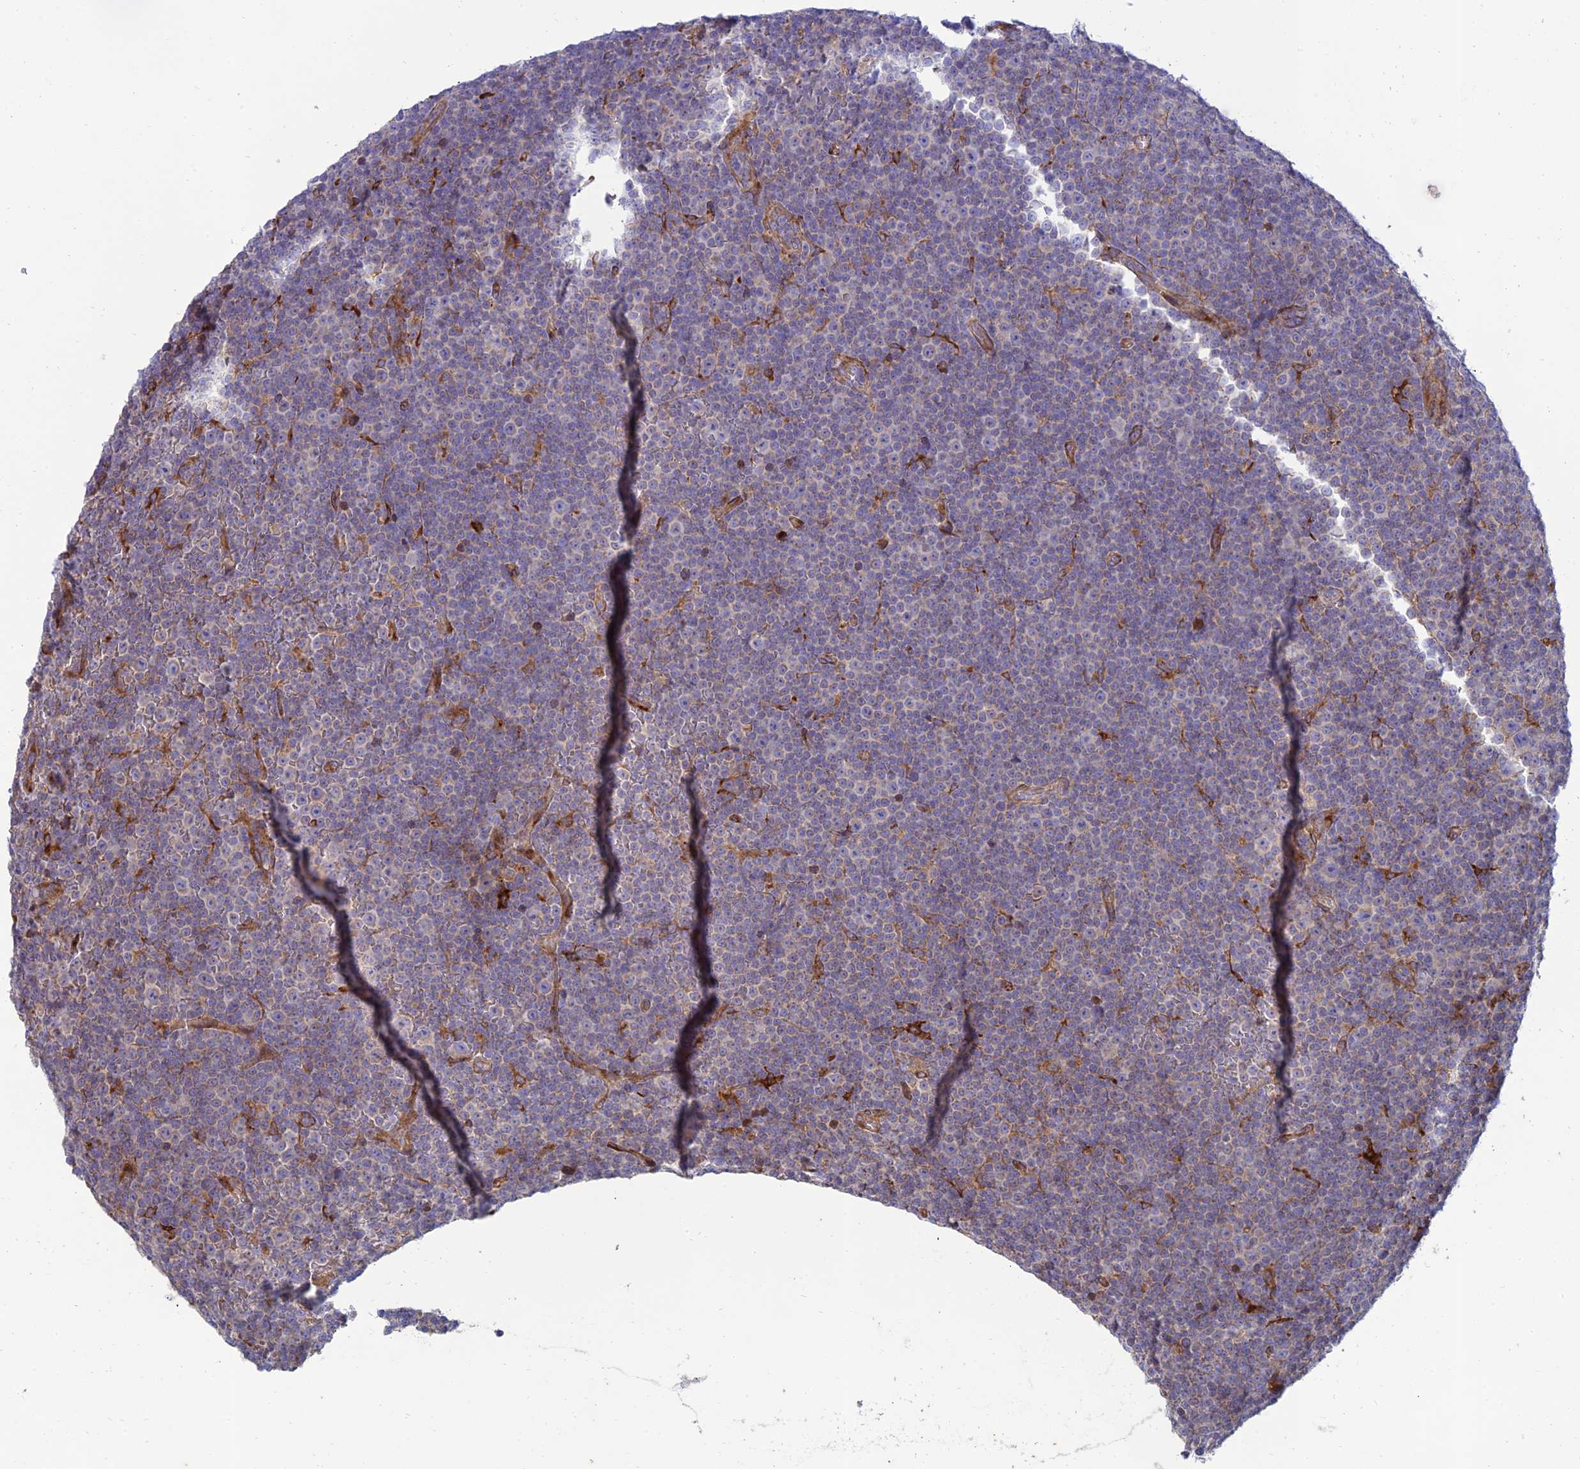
{"staining": {"intensity": "negative", "quantity": "none", "location": "none"}, "tissue": "lymphoma", "cell_type": "Tumor cells", "image_type": "cancer", "snomed": [{"axis": "morphology", "description": "Malignant lymphoma, non-Hodgkin's type, Low grade"}, {"axis": "topography", "description": "Lymph node"}], "caption": "High power microscopy histopathology image of an immunohistochemistry image of low-grade malignant lymphoma, non-Hodgkin's type, revealing no significant staining in tumor cells.", "gene": "RCN3", "patient": {"sex": "female", "age": 67}}